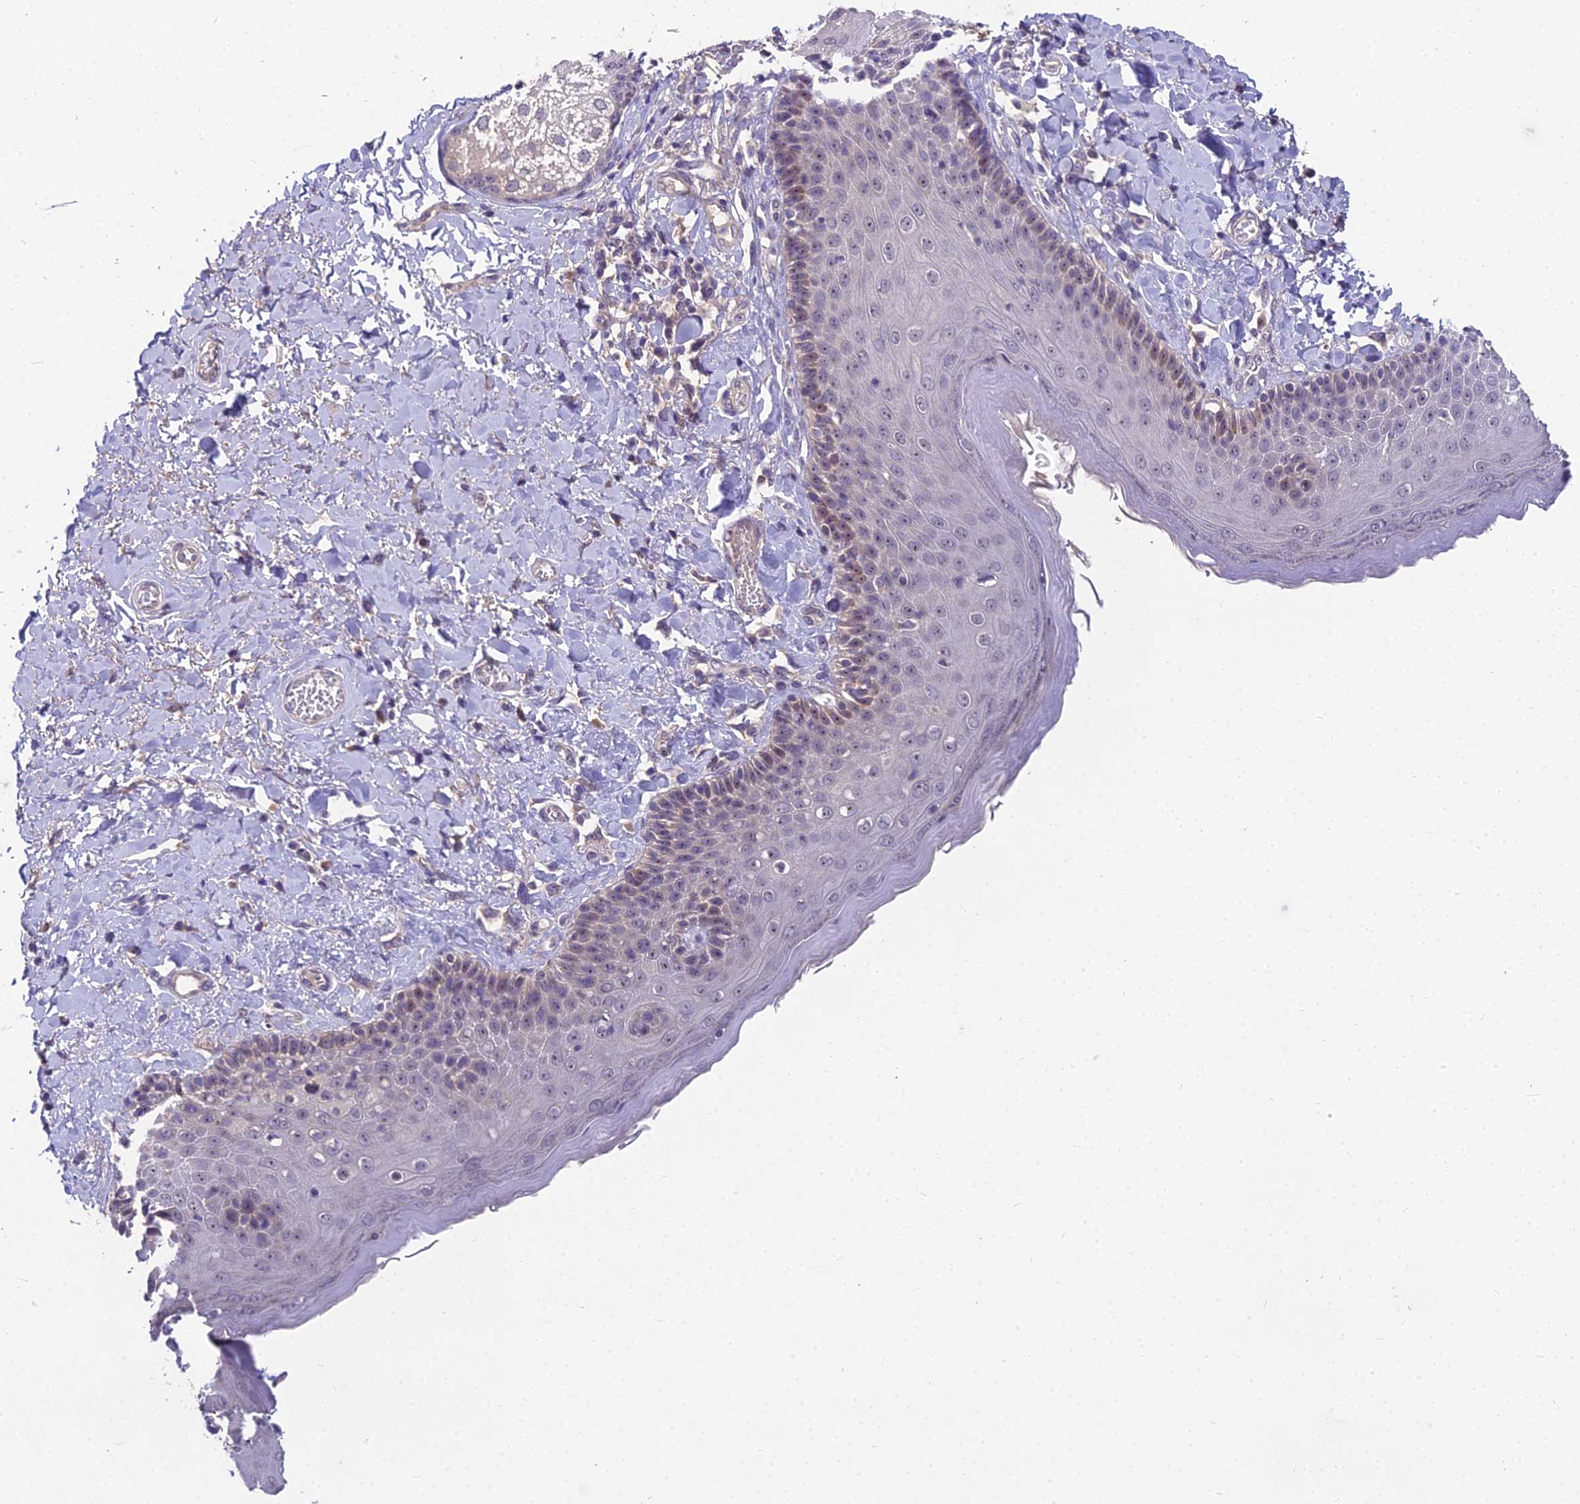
{"staining": {"intensity": "strong", "quantity": "25%-75%", "location": "nuclear"}, "tissue": "skin", "cell_type": "Epidermal cells", "image_type": "normal", "snomed": [{"axis": "morphology", "description": "Normal tissue, NOS"}, {"axis": "topography", "description": "Anal"}], "caption": "A brown stain shows strong nuclear staining of a protein in epidermal cells of unremarkable human skin. (Stains: DAB (3,3'-diaminobenzidine) in brown, nuclei in blue, Microscopy: brightfield microscopy at high magnification).", "gene": "ZNF333", "patient": {"sex": "male", "age": 69}}